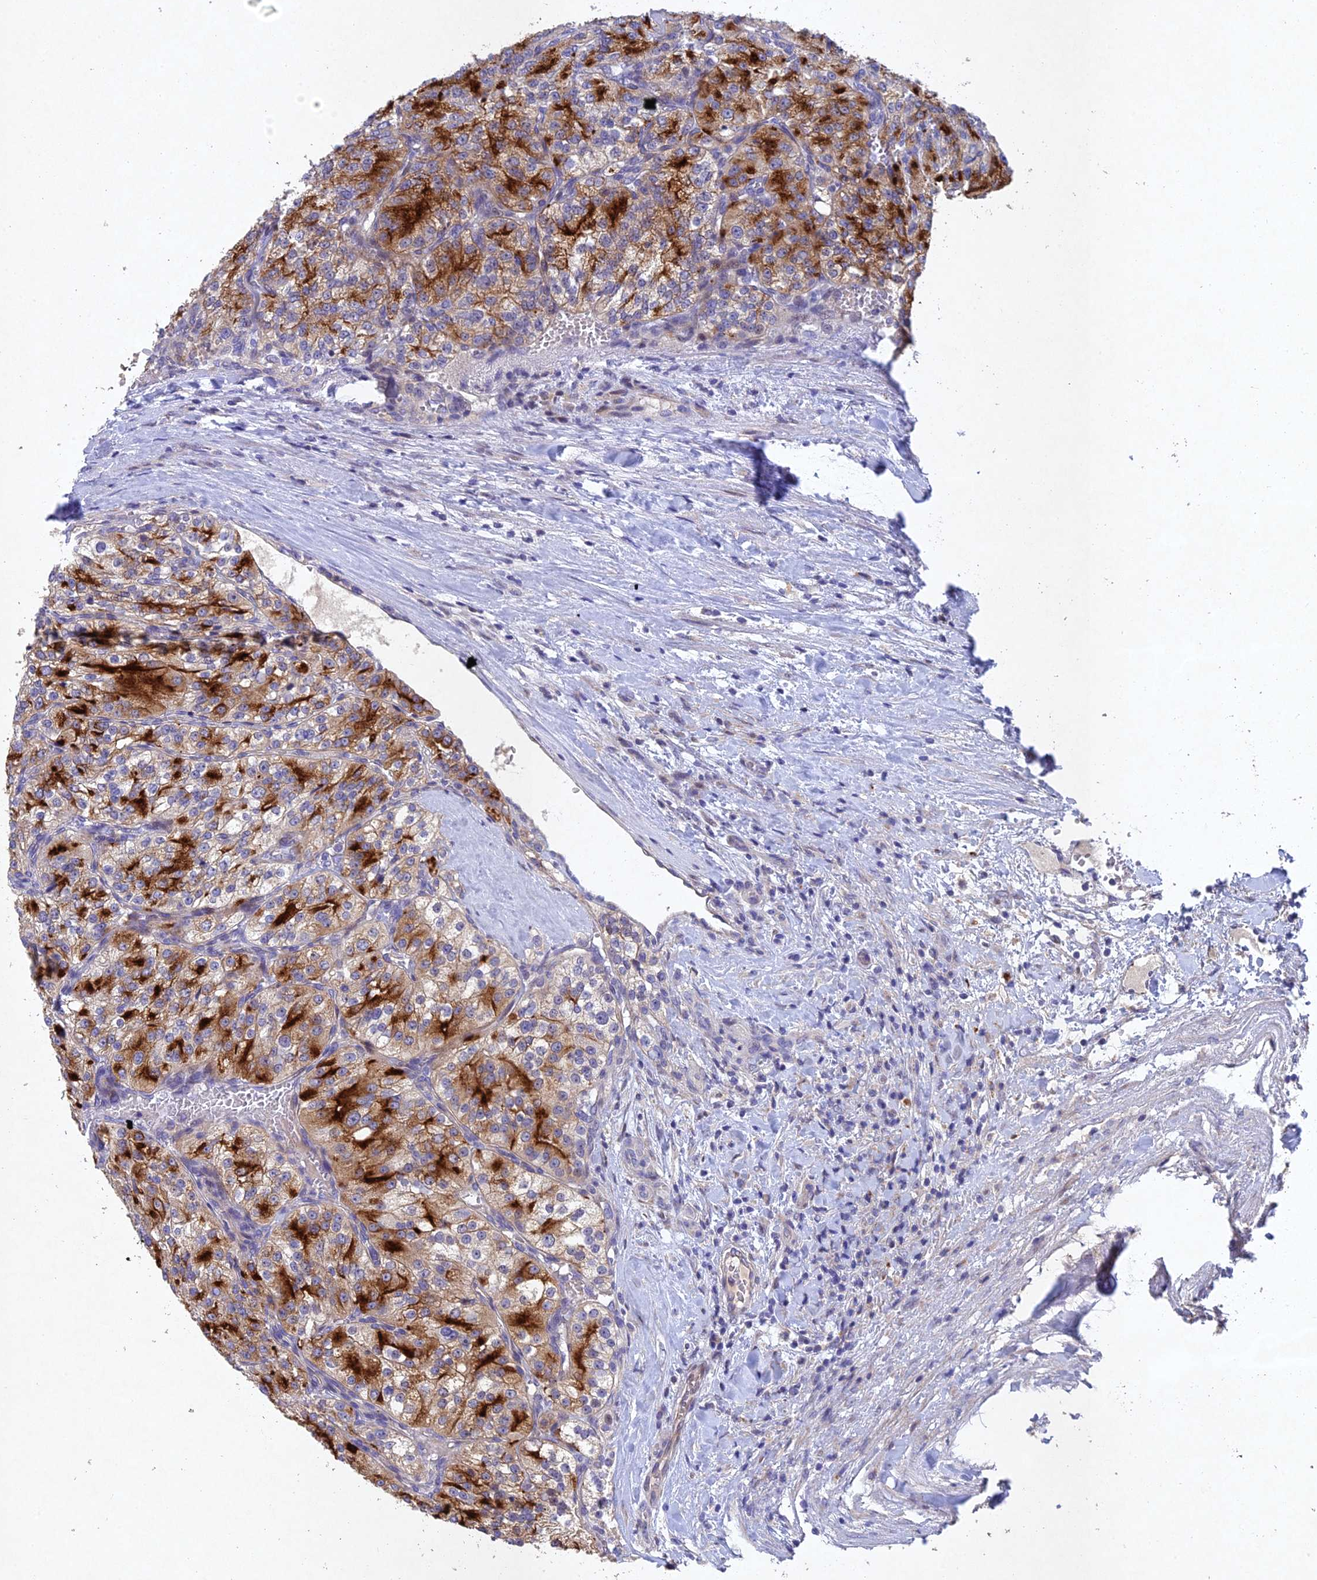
{"staining": {"intensity": "strong", "quantity": "25%-75%", "location": "cytoplasmic/membranous"}, "tissue": "renal cancer", "cell_type": "Tumor cells", "image_type": "cancer", "snomed": [{"axis": "morphology", "description": "Adenocarcinoma, NOS"}, {"axis": "topography", "description": "Kidney"}], "caption": "Immunohistochemistry photomicrograph of renal cancer (adenocarcinoma) stained for a protein (brown), which displays high levels of strong cytoplasmic/membranous positivity in about 25%-75% of tumor cells.", "gene": "NSMCE1", "patient": {"sex": "female", "age": 63}}